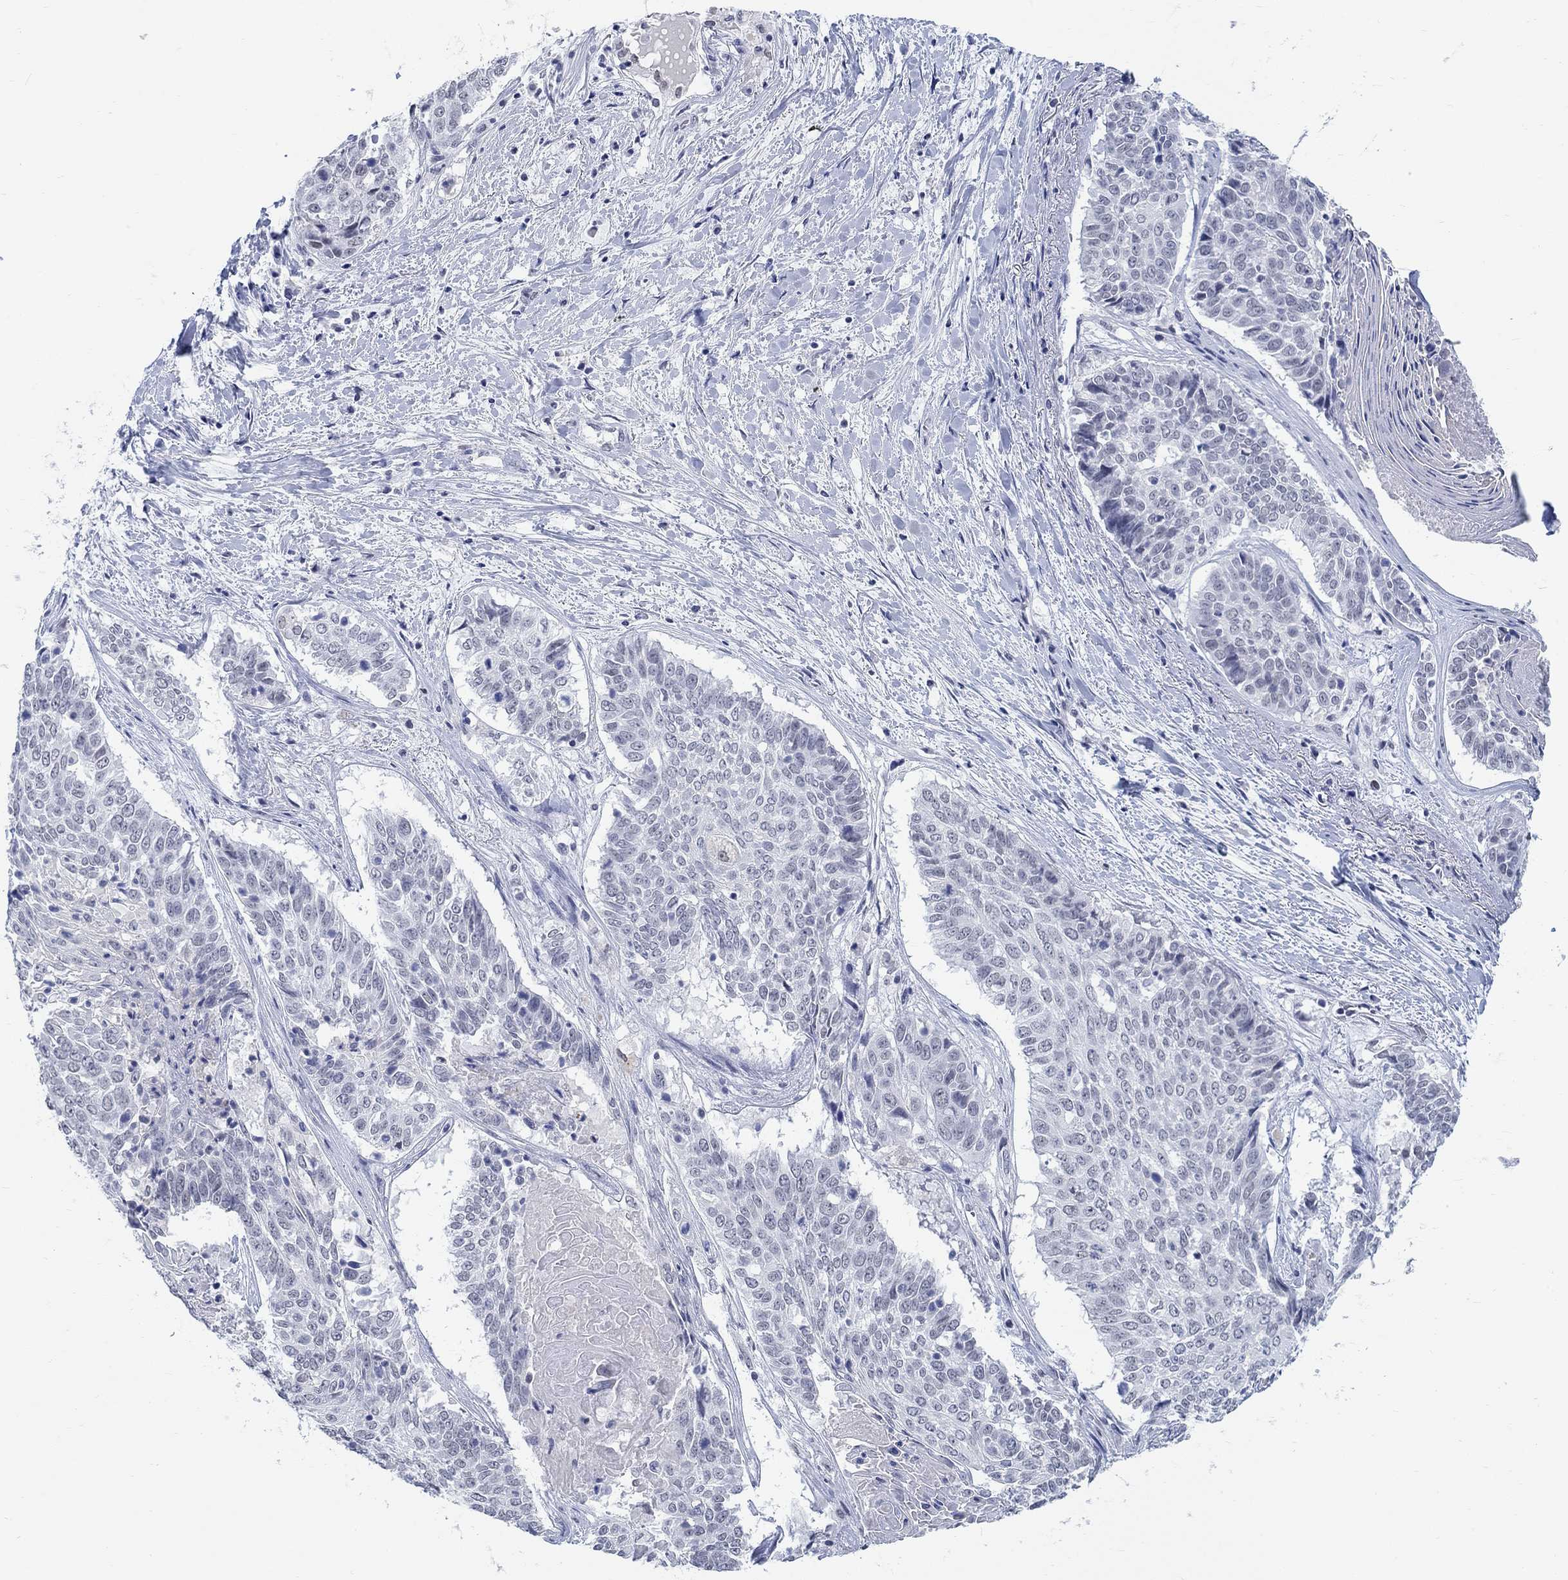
{"staining": {"intensity": "negative", "quantity": "none", "location": "none"}, "tissue": "lung cancer", "cell_type": "Tumor cells", "image_type": "cancer", "snomed": [{"axis": "morphology", "description": "Squamous cell carcinoma, NOS"}, {"axis": "topography", "description": "Lung"}], "caption": "IHC of human lung cancer reveals no staining in tumor cells.", "gene": "ANKS1B", "patient": {"sex": "male", "age": 64}}